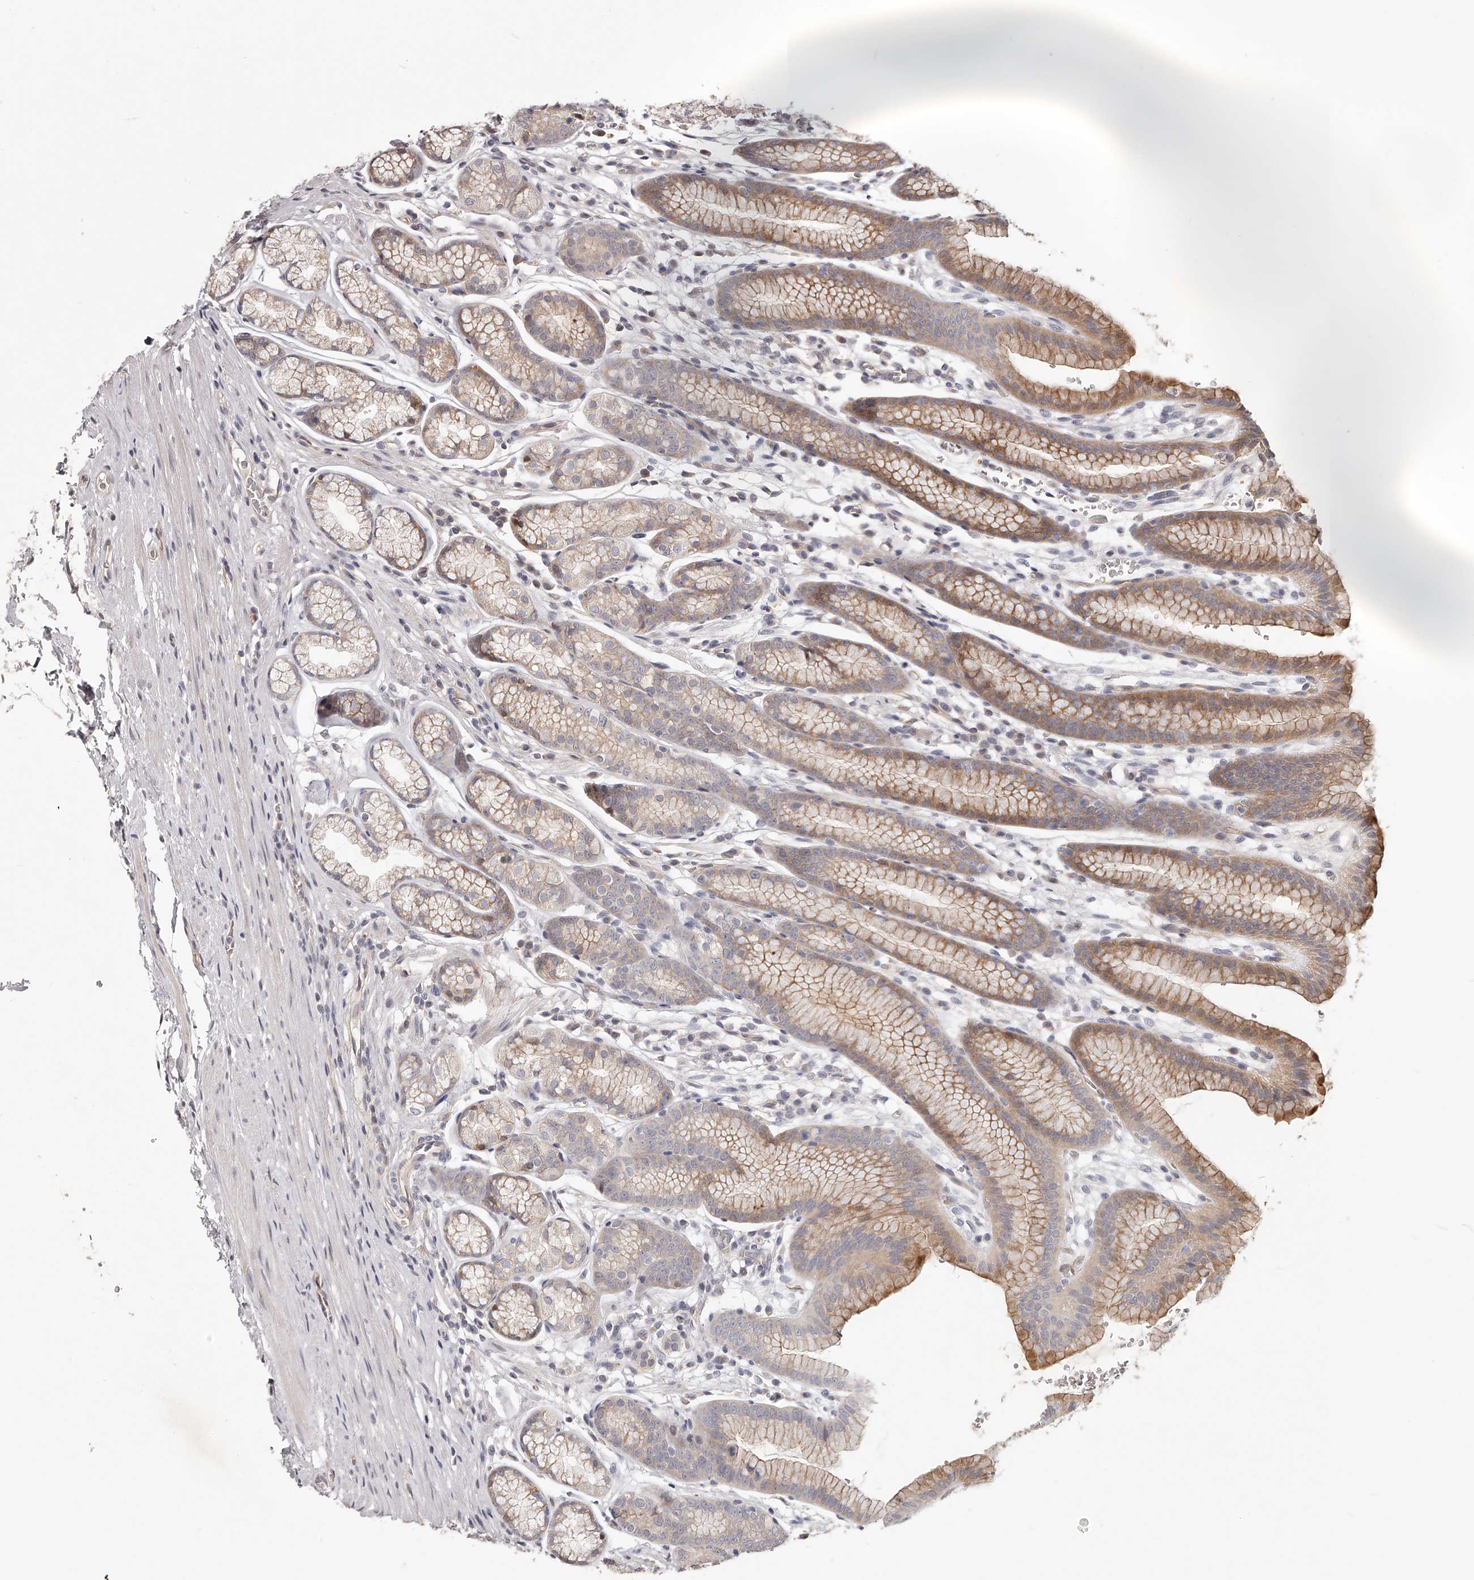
{"staining": {"intensity": "moderate", "quantity": ">75%", "location": "cytoplasmic/membranous"}, "tissue": "stomach", "cell_type": "Glandular cells", "image_type": "normal", "snomed": [{"axis": "morphology", "description": "Normal tissue, NOS"}, {"axis": "topography", "description": "Stomach"}], "caption": "Moderate cytoplasmic/membranous positivity for a protein is present in approximately >75% of glandular cells of benign stomach using IHC.", "gene": "ZNF582", "patient": {"sex": "male", "age": 42}}